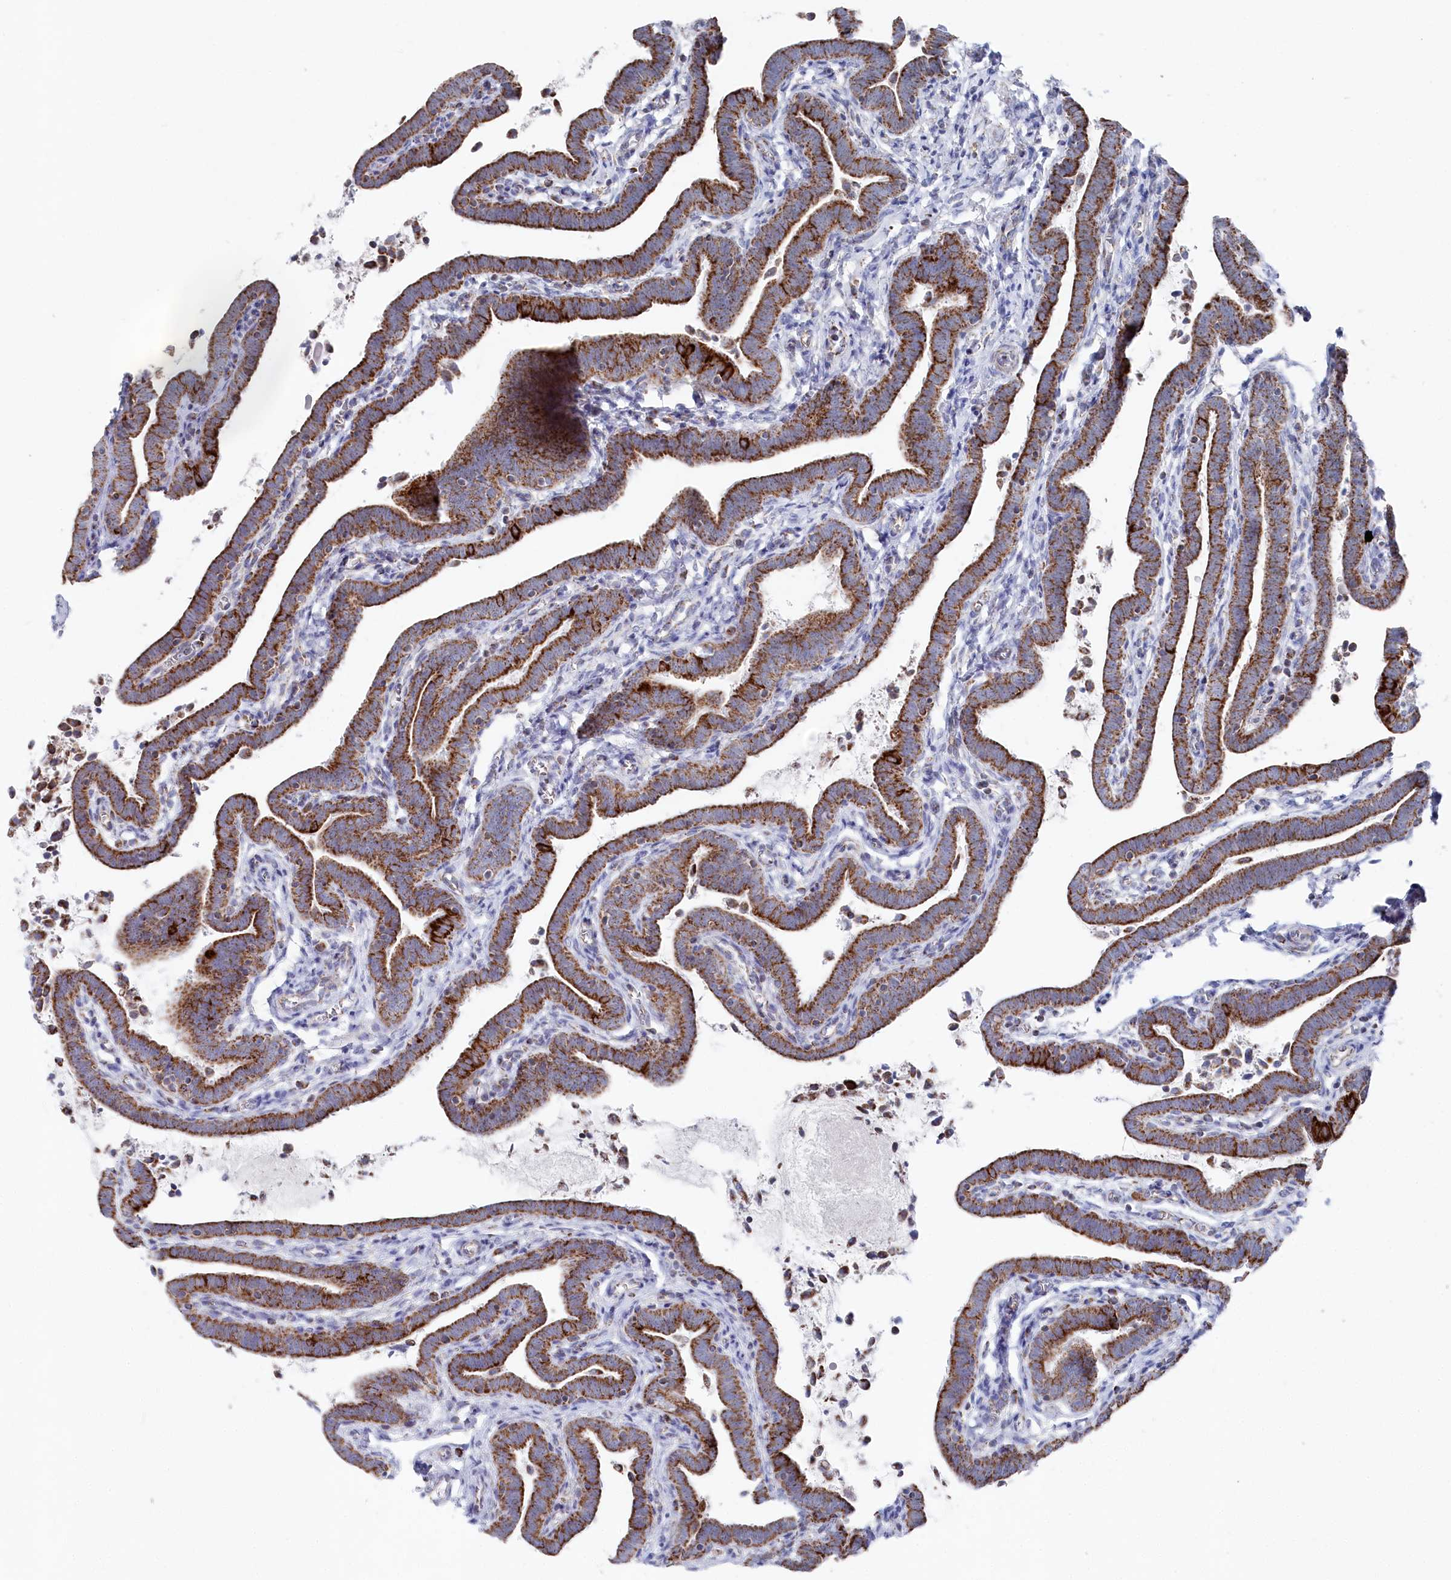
{"staining": {"intensity": "strong", "quantity": ">75%", "location": "cytoplasmic/membranous"}, "tissue": "fallopian tube", "cell_type": "Glandular cells", "image_type": "normal", "snomed": [{"axis": "morphology", "description": "Normal tissue, NOS"}, {"axis": "topography", "description": "Fallopian tube"}], "caption": "Immunohistochemistry of normal fallopian tube demonstrates high levels of strong cytoplasmic/membranous positivity in about >75% of glandular cells.", "gene": "GLS2", "patient": {"sex": "female", "age": 36}}